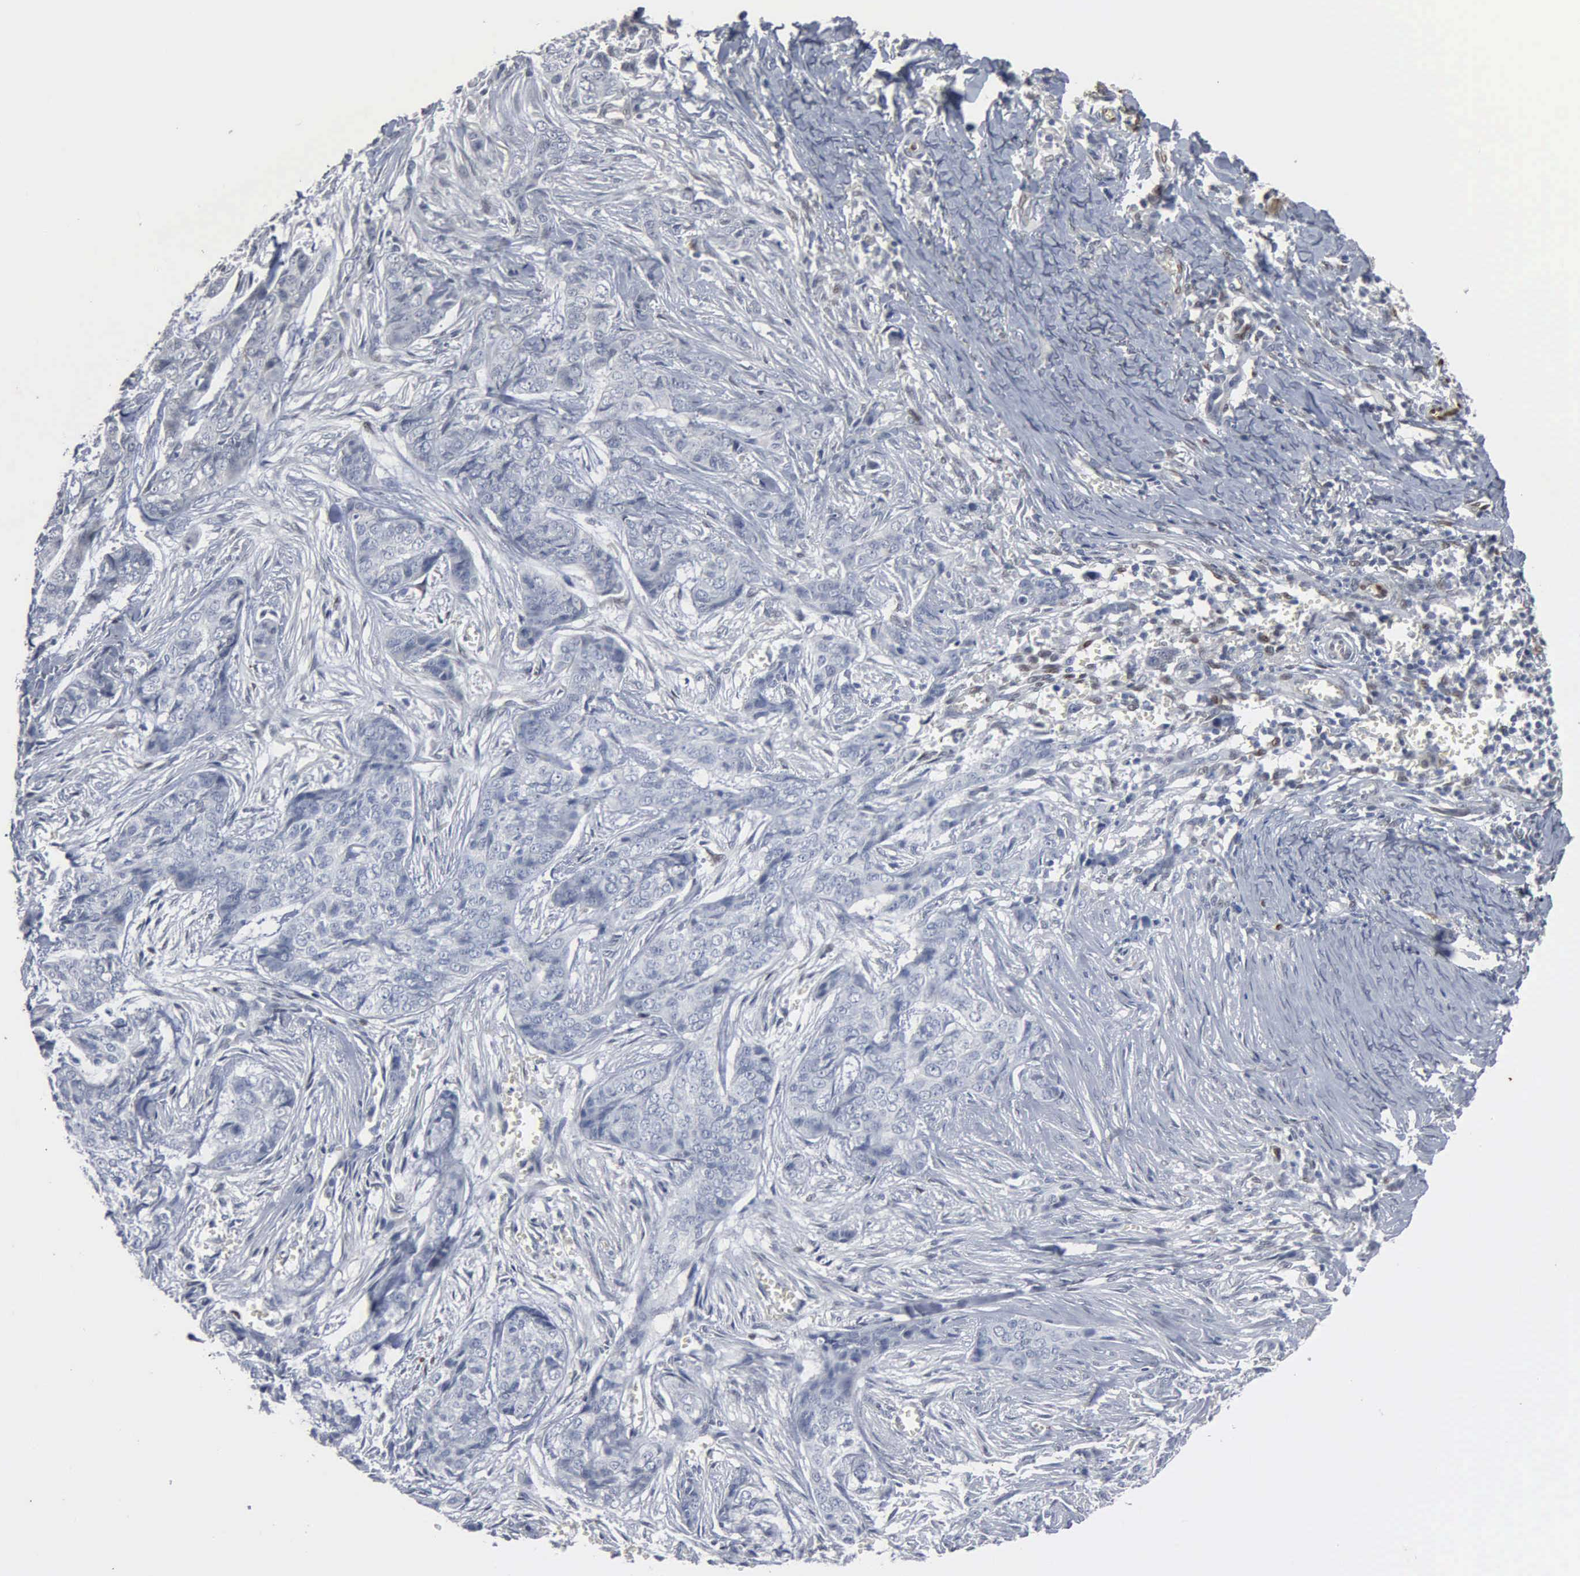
{"staining": {"intensity": "negative", "quantity": "none", "location": "none"}, "tissue": "skin cancer", "cell_type": "Tumor cells", "image_type": "cancer", "snomed": [{"axis": "morphology", "description": "Normal tissue, NOS"}, {"axis": "morphology", "description": "Basal cell carcinoma"}, {"axis": "topography", "description": "Skin"}], "caption": "DAB immunohistochemical staining of basal cell carcinoma (skin) reveals no significant positivity in tumor cells.", "gene": "FGF2", "patient": {"sex": "female", "age": 65}}